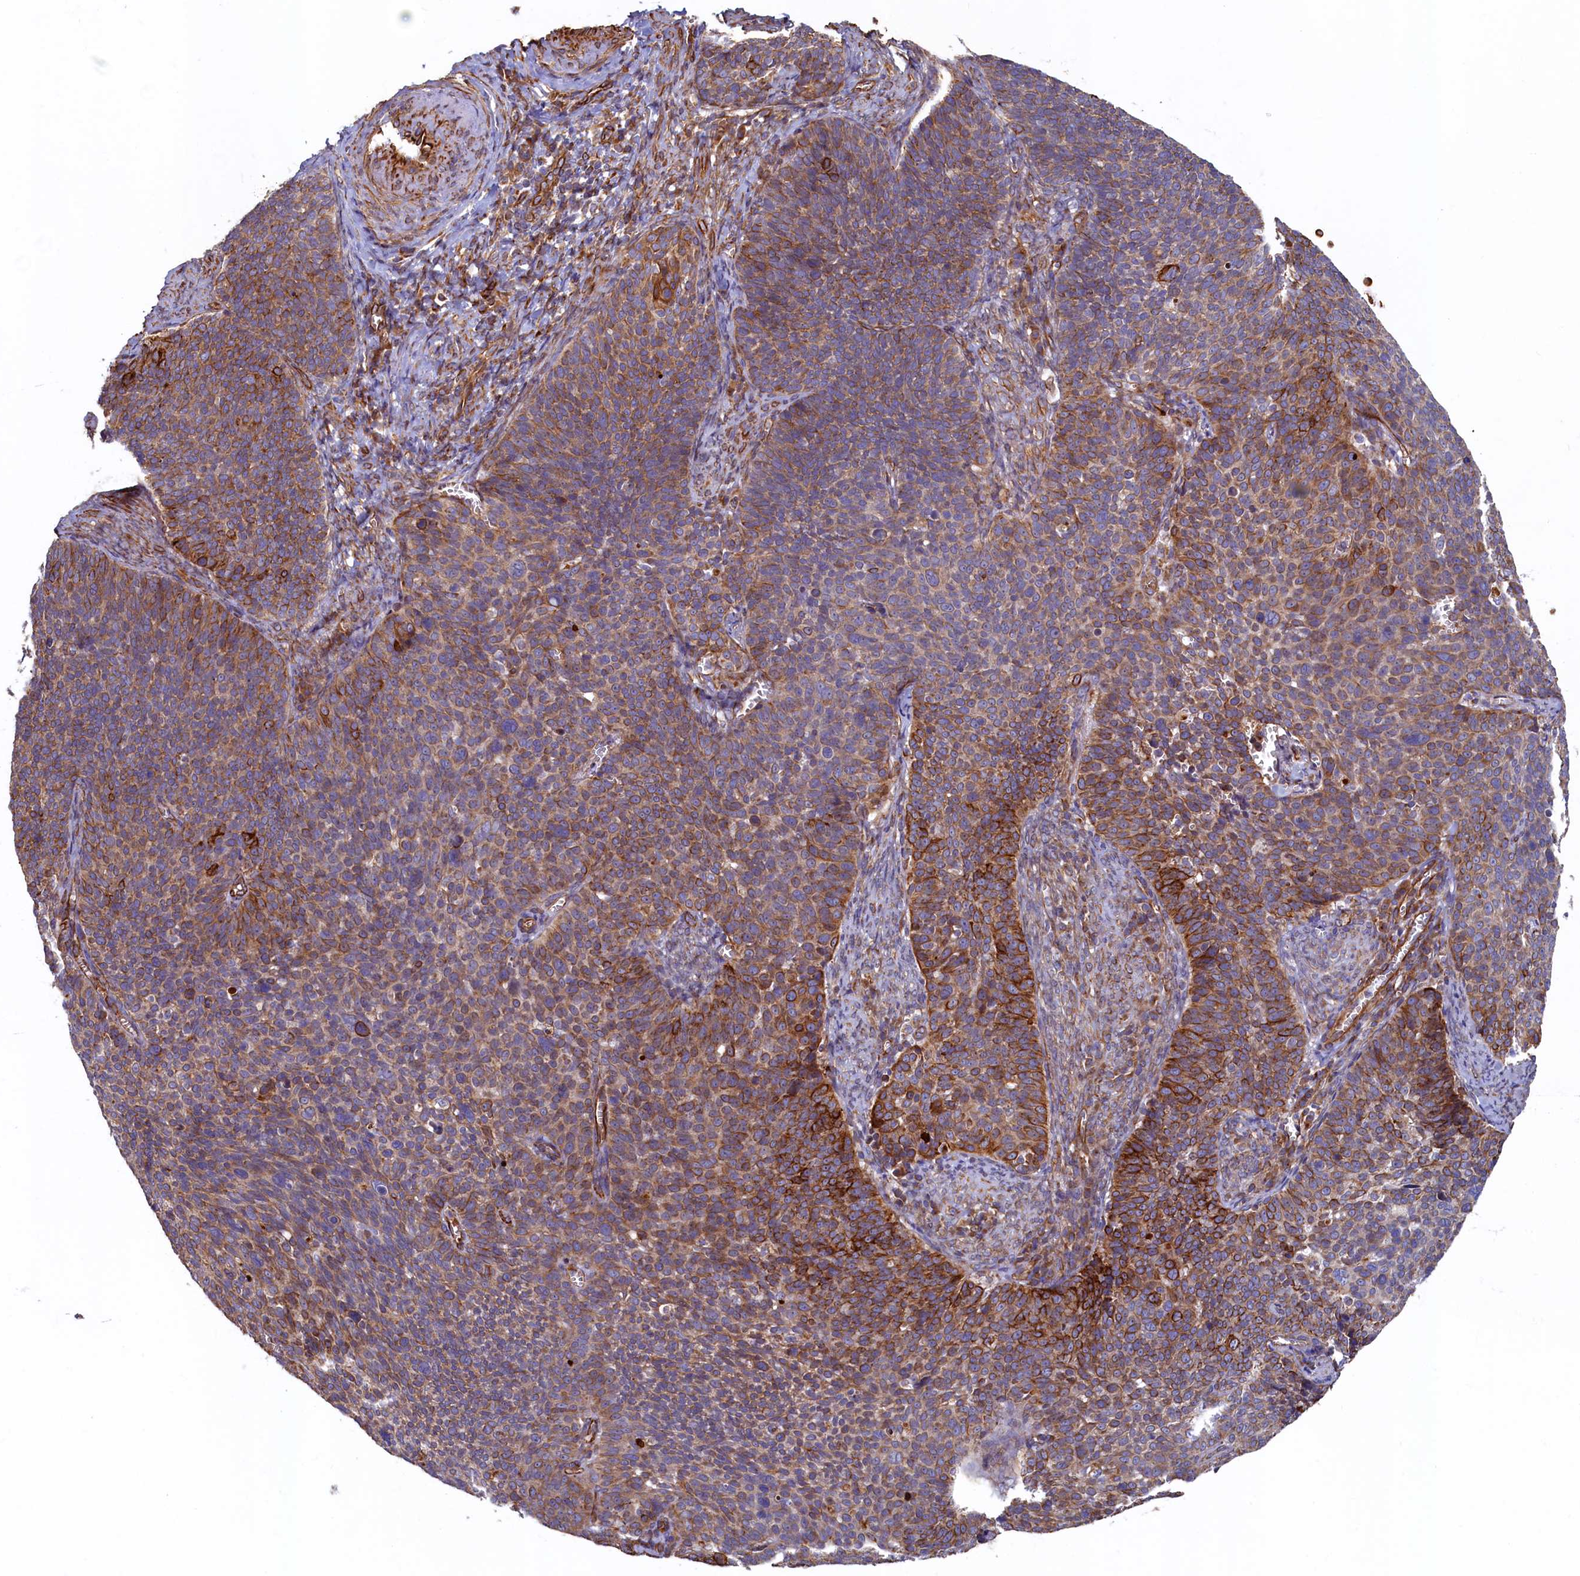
{"staining": {"intensity": "strong", "quantity": "25%-75%", "location": "cytoplasmic/membranous"}, "tissue": "cervical cancer", "cell_type": "Tumor cells", "image_type": "cancer", "snomed": [{"axis": "morphology", "description": "Normal tissue, NOS"}, {"axis": "morphology", "description": "Squamous cell carcinoma, NOS"}, {"axis": "topography", "description": "Cervix"}], "caption": "This photomicrograph demonstrates immunohistochemistry staining of human cervical squamous cell carcinoma, with high strong cytoplasmic/membranous expression in about 25%-75% of tumor cells.", "gene": "LRRC57", "patient": {"sex": "female", "age": 39}}